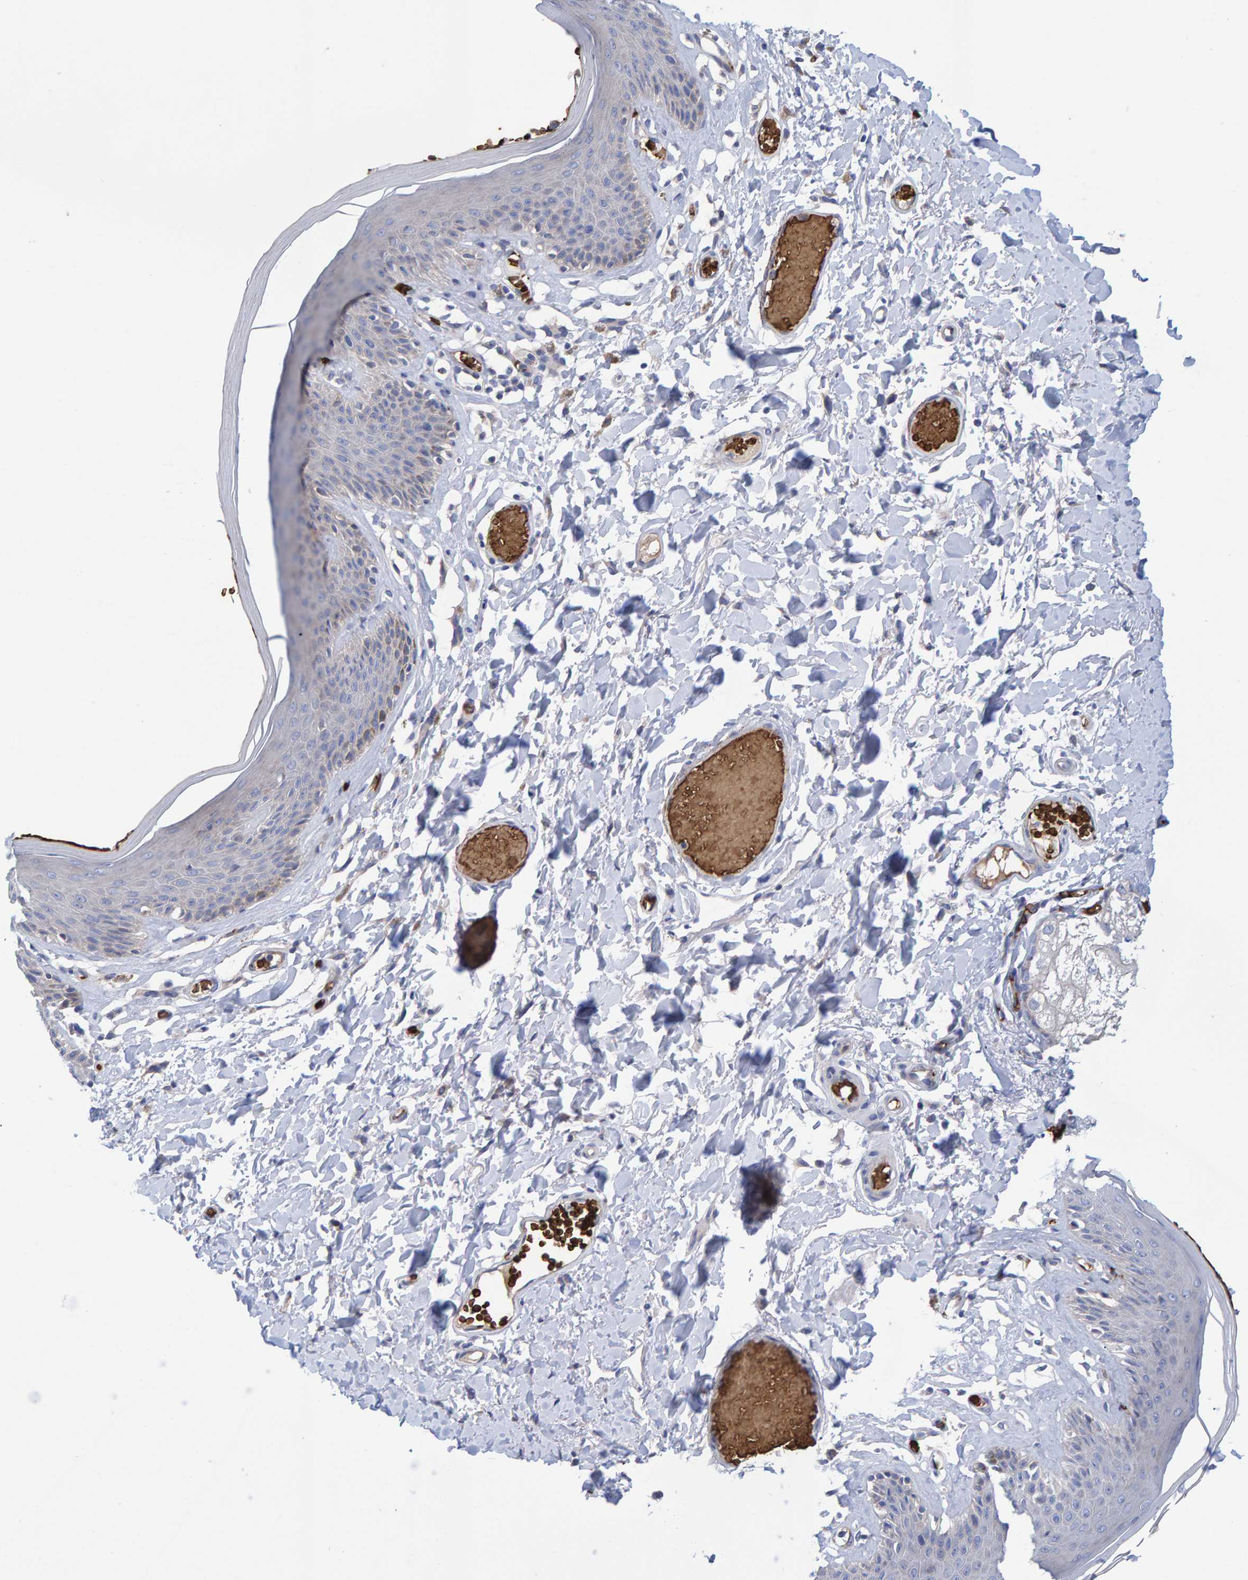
{"staining": {"intensity": "weak", "quantity": "25%-75%", "location": "cytoplasmic/membranous"}, "tissue": "skin", "cell_type": "Epidermal cells", "image_type": "normal", "snomed": [{"axis": "morphology", "description": "Normal tissue, NOS"}, {"axis": "topography", "description": "Vulva"}], "caption": "Immunohistochemical staining of unremarkable human skin reveals low levels of weak cytoplasmic/membranous staining in about 25%-75% of epidermal cells. (DAB (3,3'-diaminobenzidine) = brown stain, brightfield microscopy at high magnification).", "gene": "VPS9D1", "patient": {"sex": "female", "age": 73}}